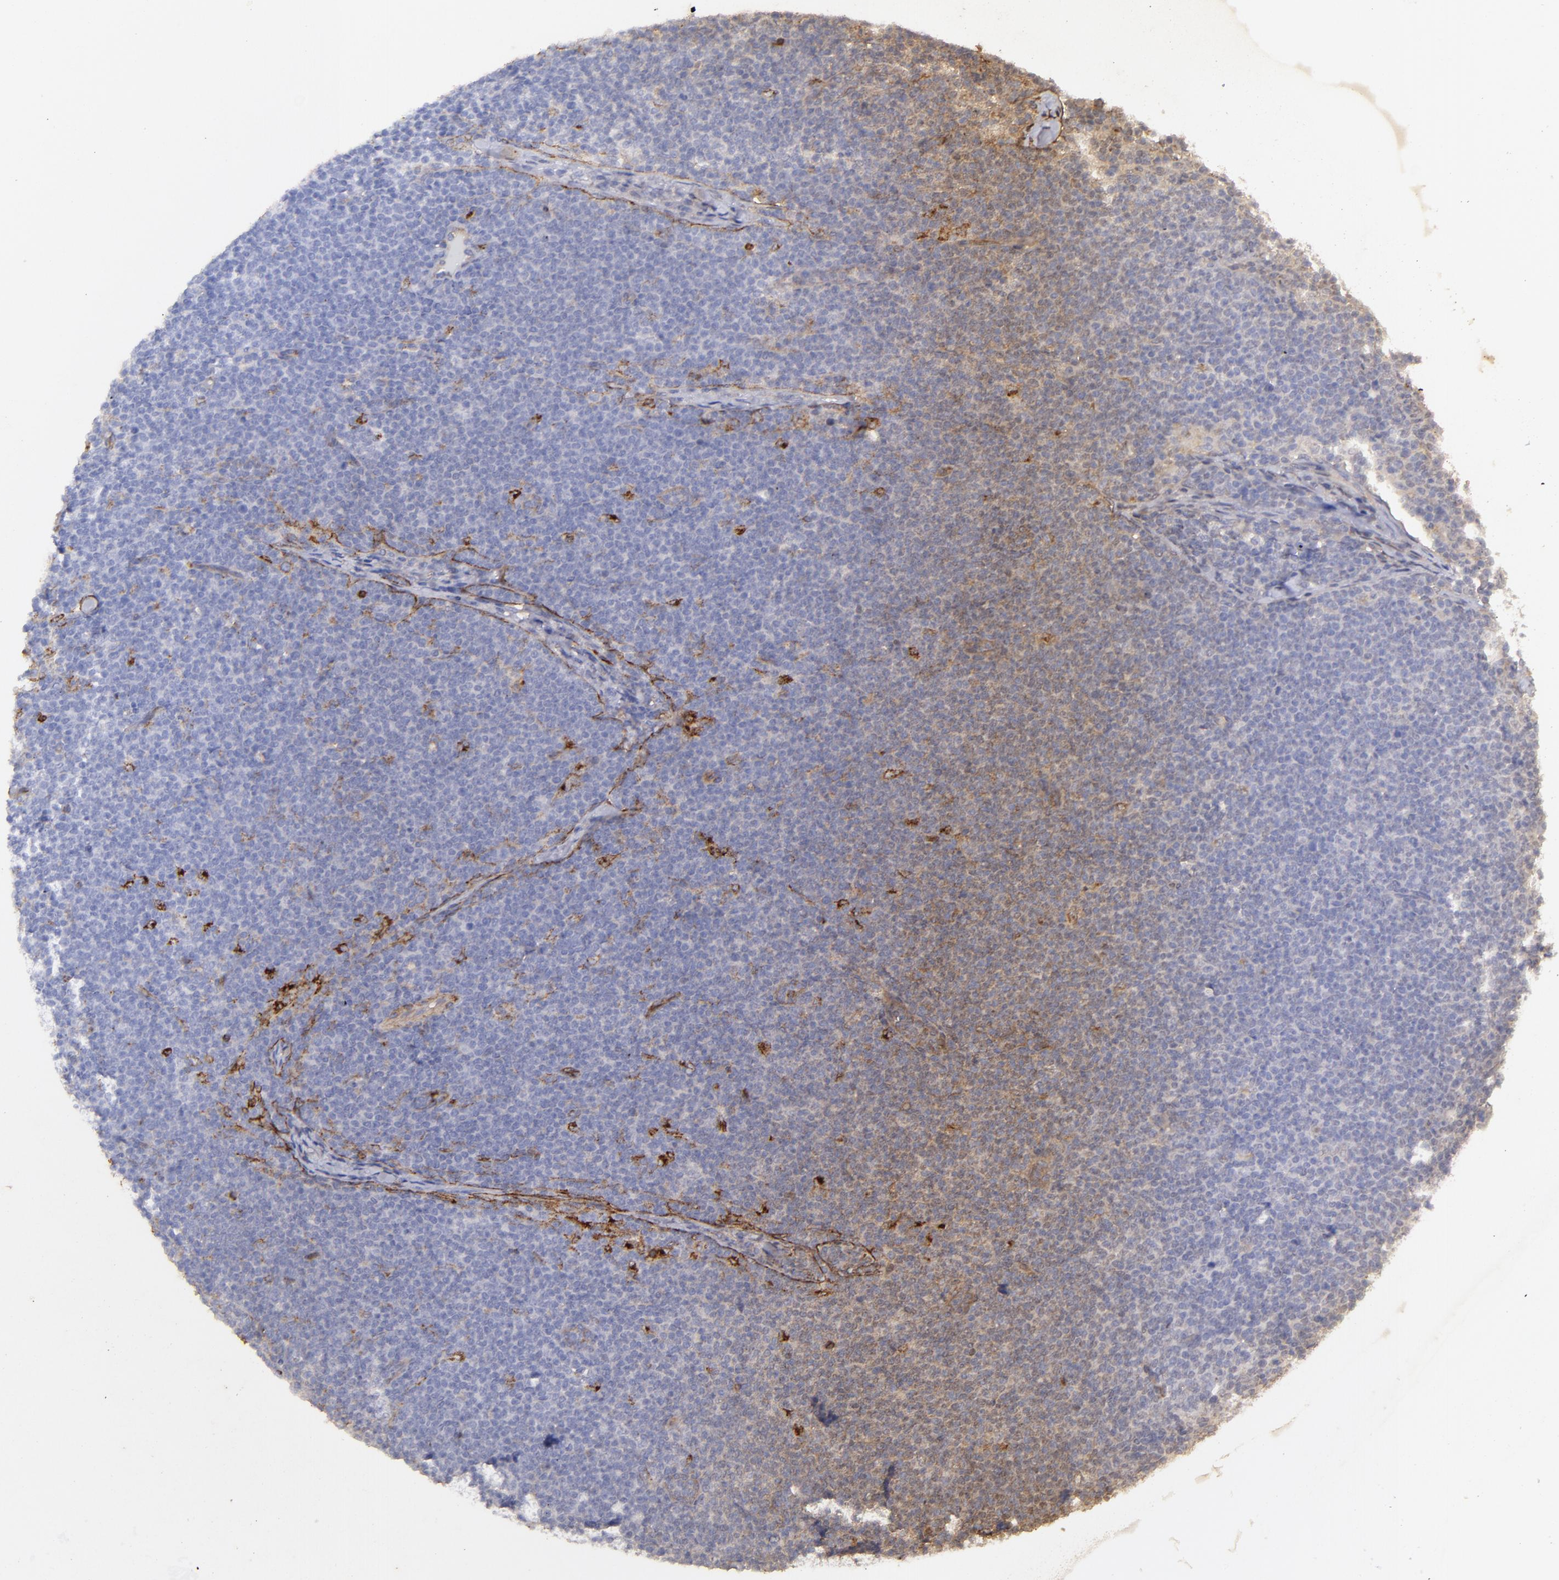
{"staining": {"intensity": "negative", "quantity": "none", "location": "none"}, "tissue": "lymphoma", "cell_type": "Tumor cells", "image_type": "cancer", "snomed": [{"axis": "morphology", "description": "Malignant lymphoma, non-Hodgkin's type, High grade"}, {"axis": "topography", "description": "Lymph node"}], "caption": "IHC micrograph of neoplastic tissue: human high-grade malignant lymphoma, non-Hodgkin's type stained with DAB (3,3'-diaminobenzidine) demonstrates no significant protein positivity in tumor cells.", "gene": "DYSF", "patient": {"sex": "female", "age": 58}}